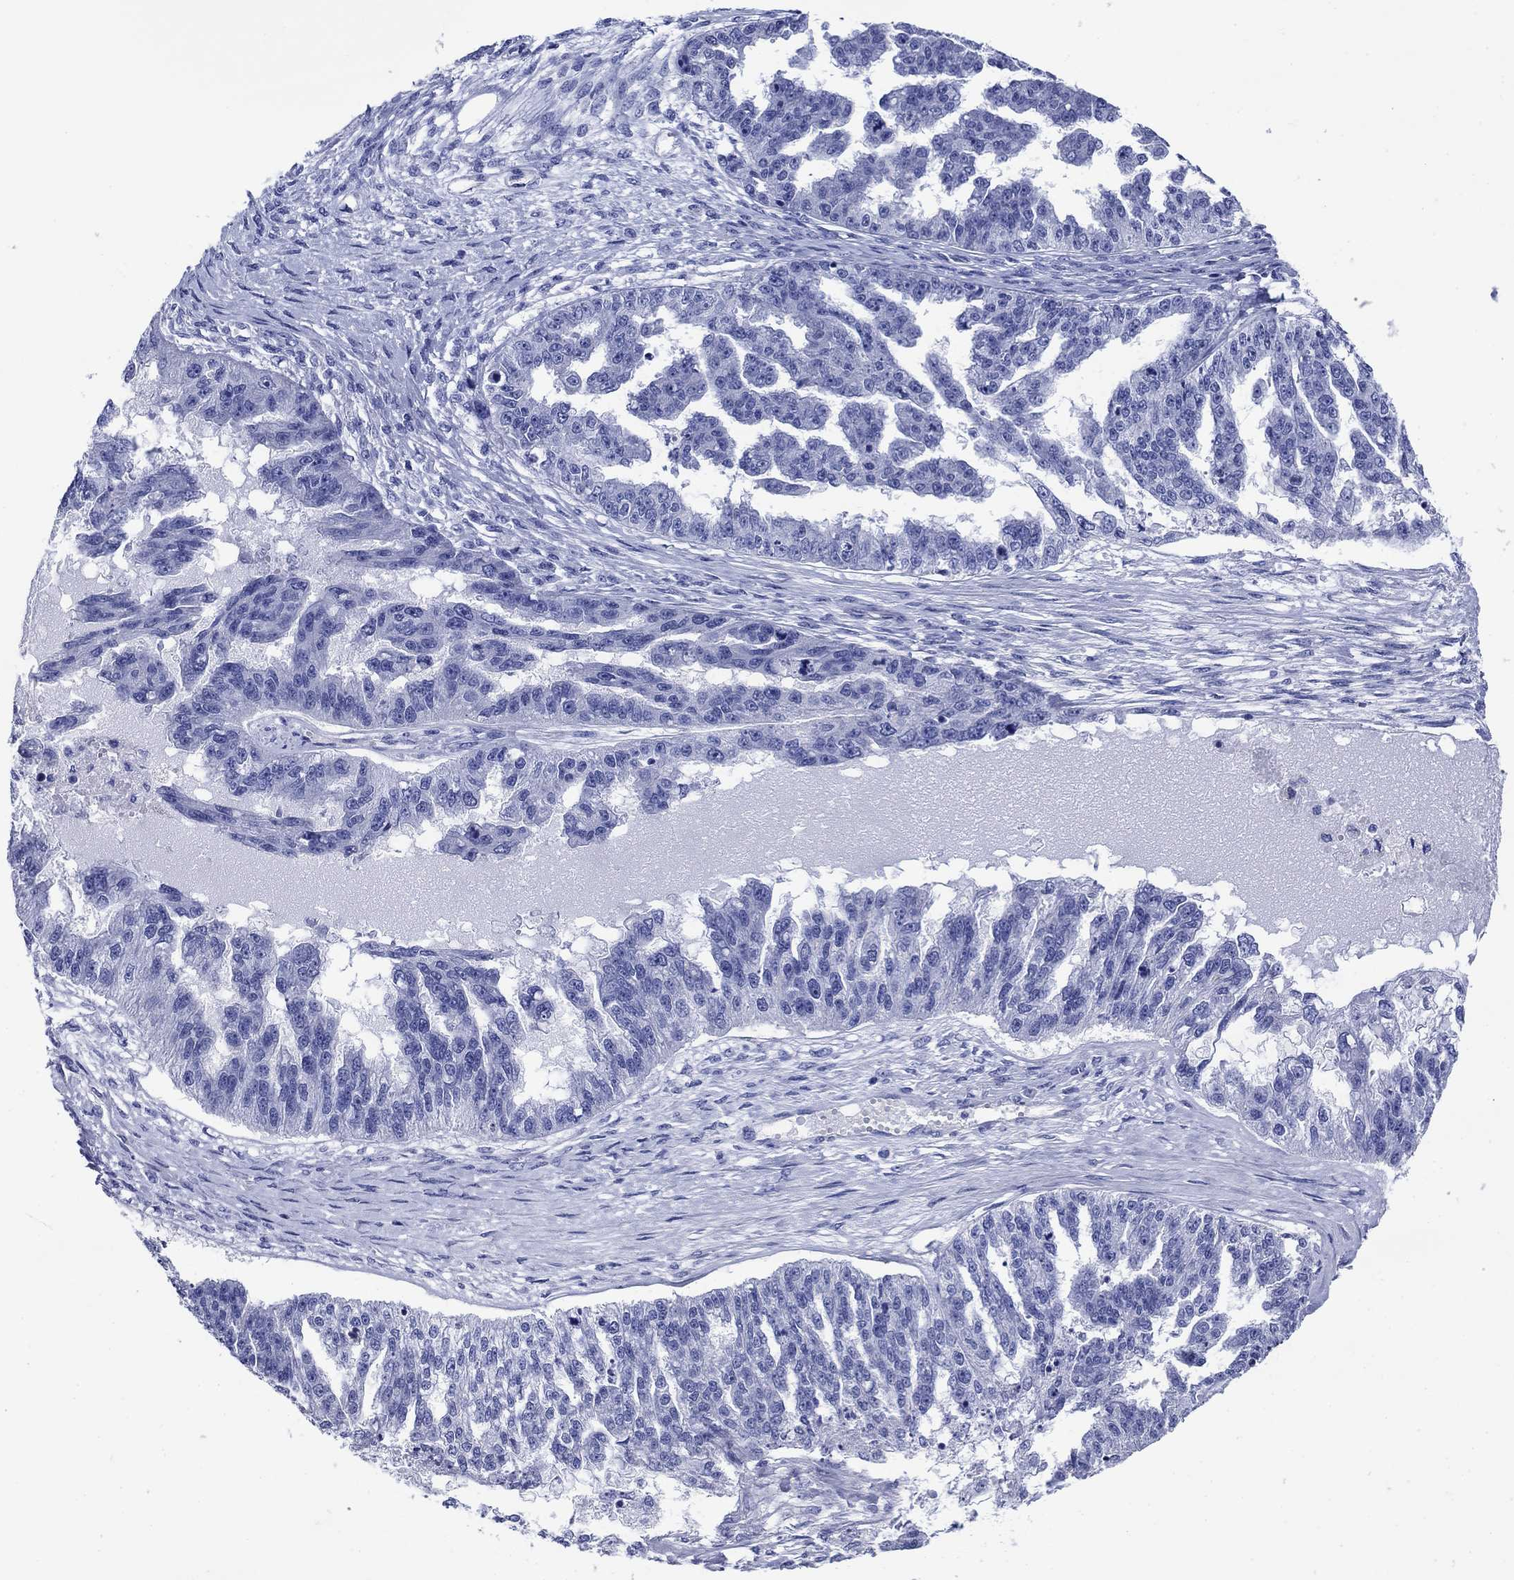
{"staining": {"intensity": "negative", "quantity": "none", "location": "none"}, "tissue": "ovarian cancer", "cell_type": "Tumor cells", "image_type": "cancer", "snomed": [{"axis": "morphology", "description": "Cystadenocarcinoma, serous, NOS"}, {"axis": "topography", "description": "Ovary"}], "caption": "Immunohistochemistry (IHC) of human ovarian serous cystadenocarcinoma shows no expression in tumor cells. Nuclei are stained in blue.", "gene": "SLC1A2", "patient": {"sex": "female", "age": 58}}